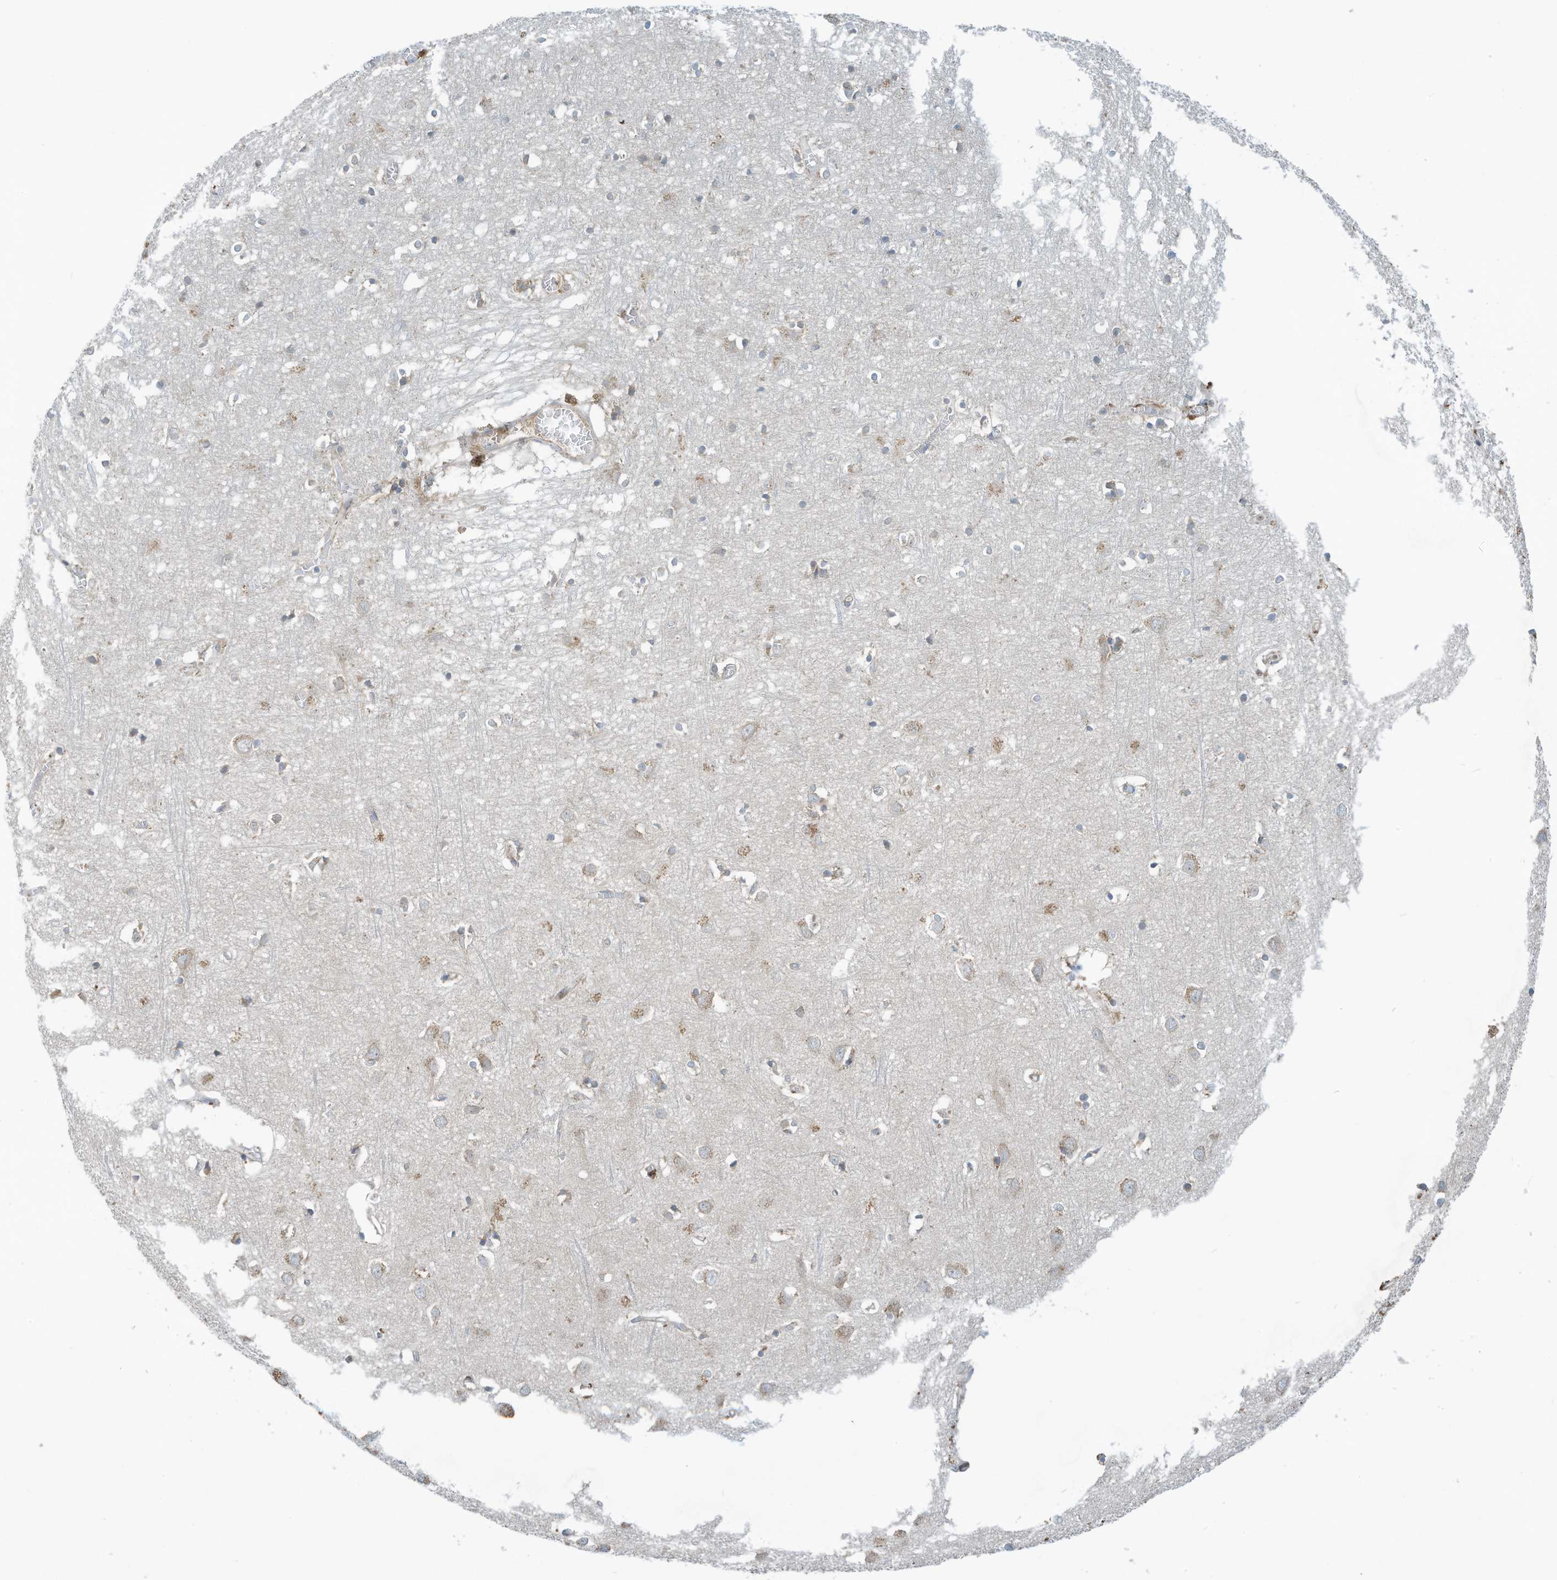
{"staining": {"intensity": "weak", "quantity": "<25%", "location": "cytoplasmic/membranous"}, "tissue": "cerebral cortex", "cell_type": "Endothelial cells", "image_type": "normal", "snomed": [{"axis": "morphology", "description": "Normal tissue, NOS"}, {"axis": "topography", "description": "Cerebral cortex"}], "caption": "DAB (3,3'-diaminobenzidine) immunohistochemical staining of unremarkable cerebral cortex displays no significant positivity in endothelial cells.", "gene": "SCGB1D2", "patient": {"sex": "female", "age": 64}}